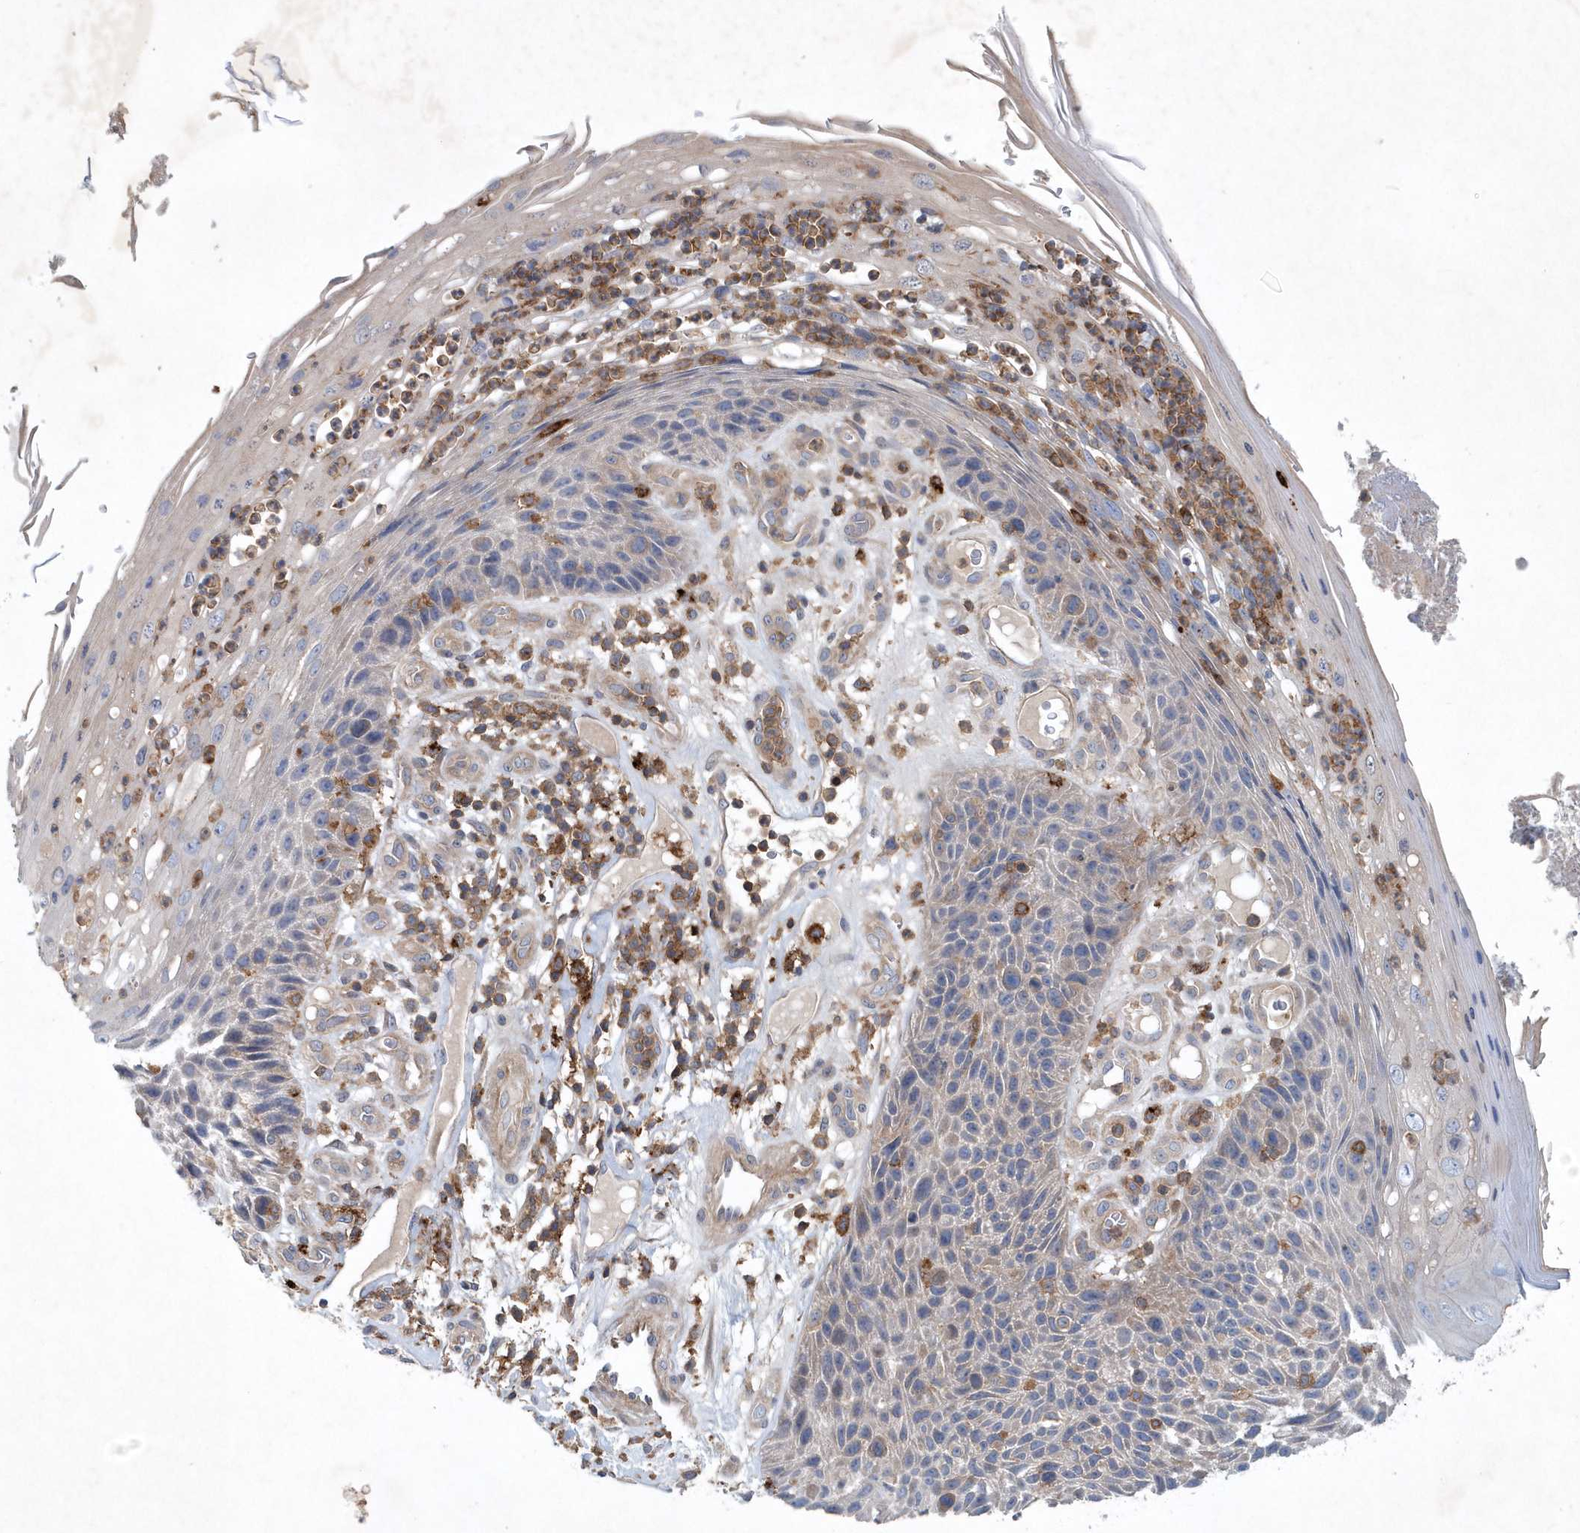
{"staining": {"intensity": "moderate", "quantity": "<25%", "location": "cytoplasmic/membranous"}, "tissue": "skin cancer", "cell_type": "Tumor cells", "image_type": "cancer", "snomed": [{"axis": "morphology", "description": "Squamous cell carcinoma, NOS"}, {"axis": "topography", "description": "Skin"}], "caption": "An image showing moderate cytoplasmic/membranous staining in about <25% of tumor cells in skin cancer (squamous cell carcinoma), as visualized by brown immunohistochemical staining.", "gene": "P2RY10", "patient": {"sex": "female", "age": 88}}